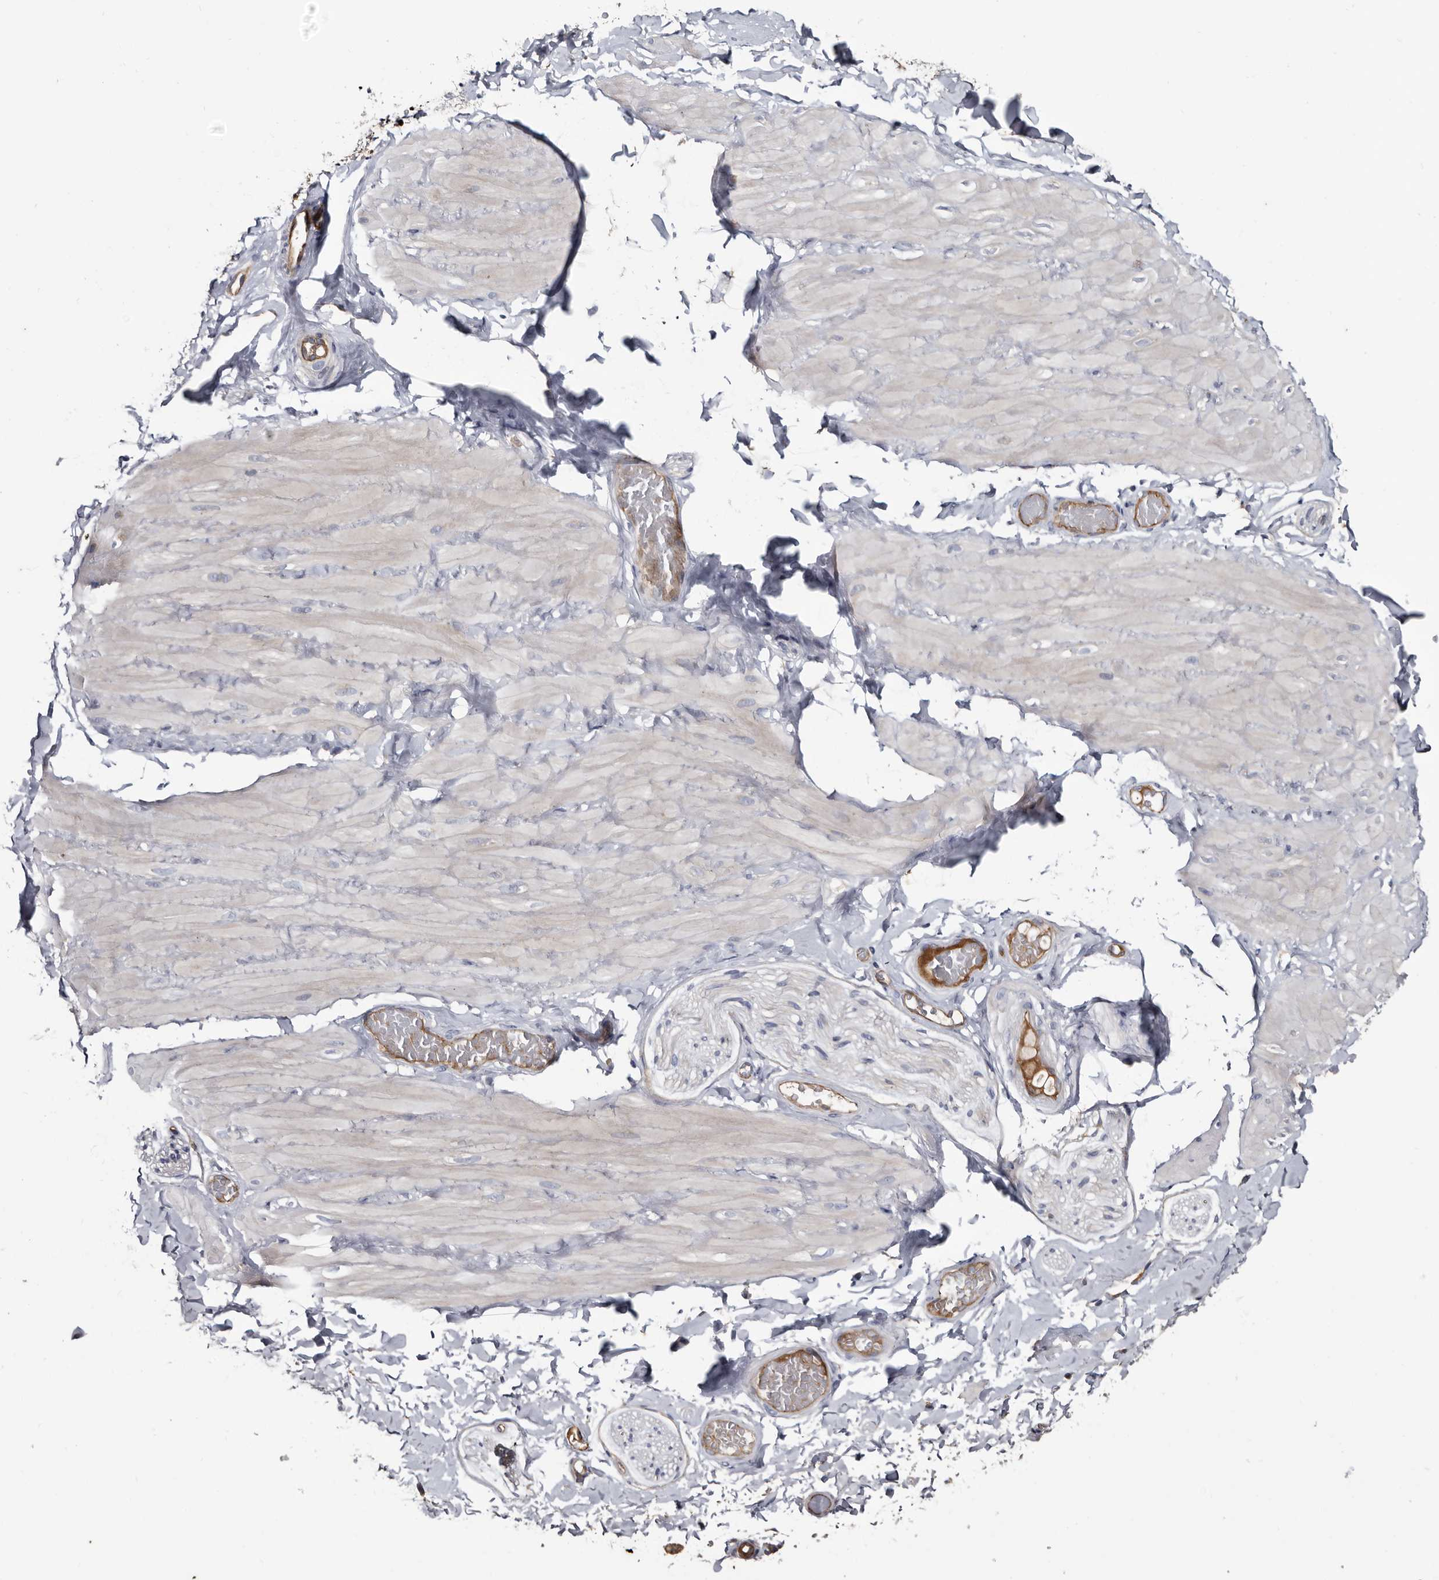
{"staining": {"intensity": "negative", "quantity": "none", "location": "none"}, "tissue": "adipose tissue", "cell_type": "Adipocytes", "image_type": "normal", "snomed": [{"axis": "morphology", "description": "Normal tissue, NOS"}, {"axis": "topography", "description": "Adipose tissue"}, {"axis": "topography", "description": "Vascular tissue"}, {"axis": "topography", "description": "Peripheral nerve tissue"}], "caption": "IHC photomicrograph of unremarkable human adipose tissue stained for a protein (brown), which demonstrates no positivity in adipocytes.", "gene": "TSPAN17", "patient": {"sex": "male", "age": 25}}